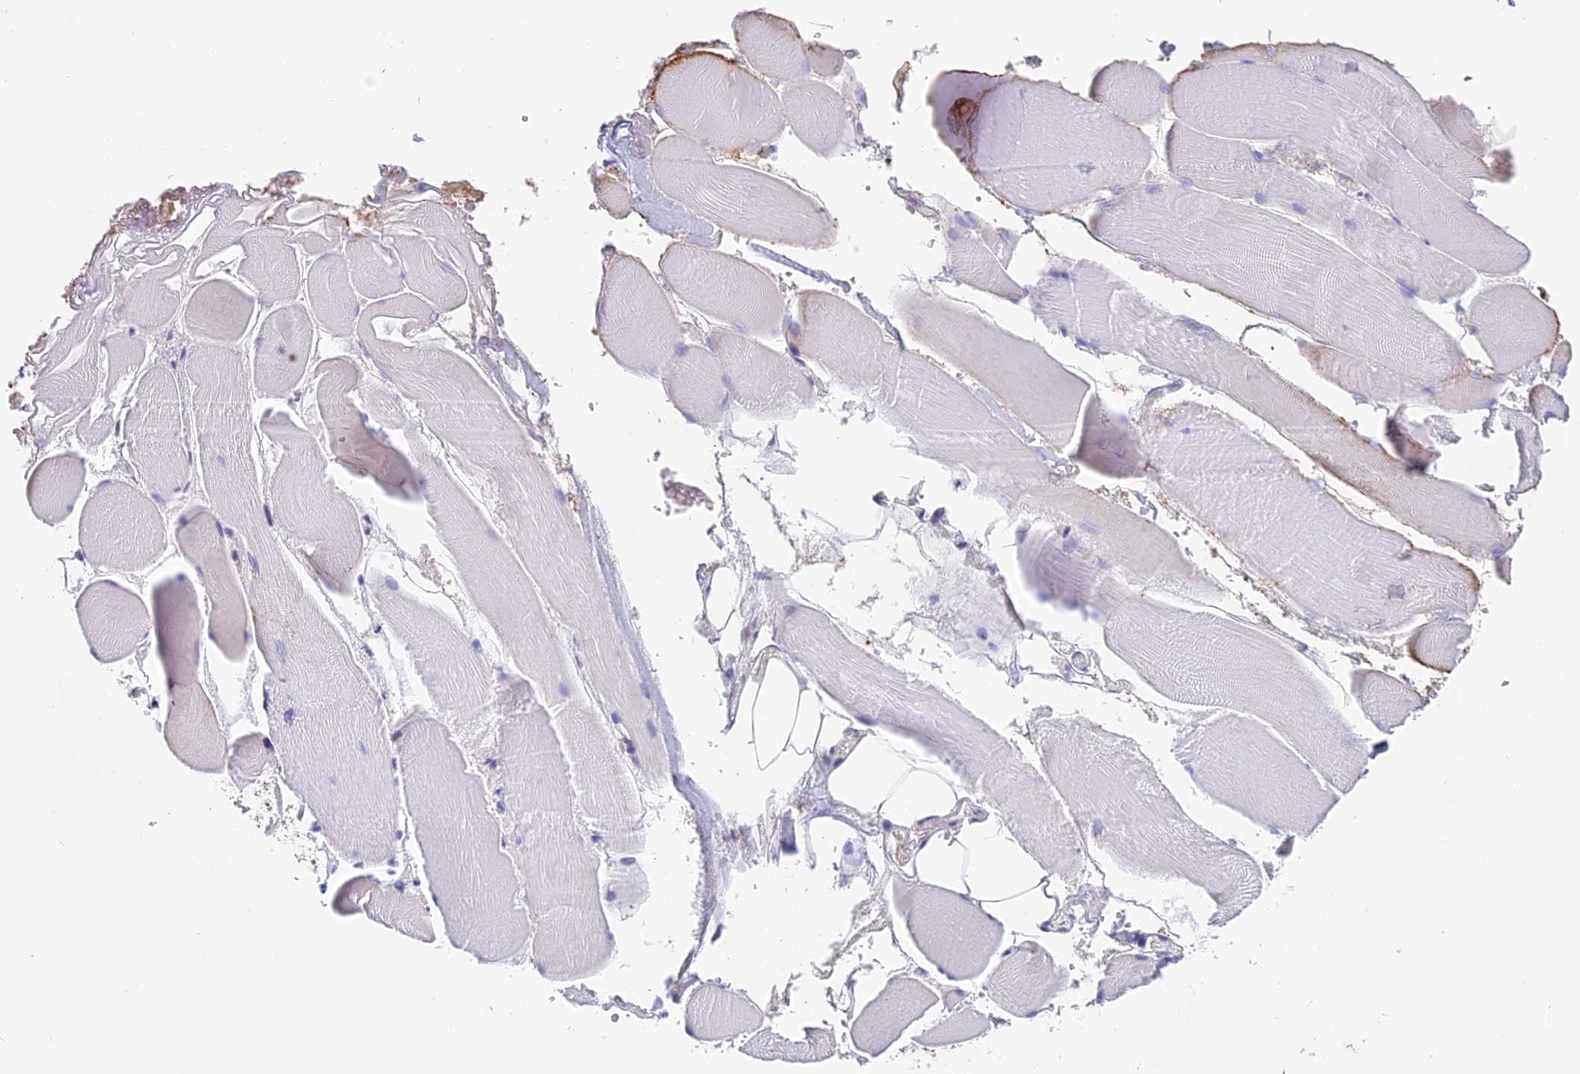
{"staining": {"intensity": "negative", "quantity": "none", "location": "none"}, "tissue": "skeletal muscle", "cell_type": "Myocytes", "image_type": "normal", "snomed": [{"axis": "morphology", "description": "Normal tissue, NOS"}, {"axis": "morphology", "description": "Basal cell carcinoma"}, {"axis": "topography", "description": "Skeletal muscle"}], "caption": "The immunohistochemistry histopathology image has no significant expression in myocytes of skeletal muscle.", "gene": "TMEM255B", "patient": {"sex": "female", "age": 64}}